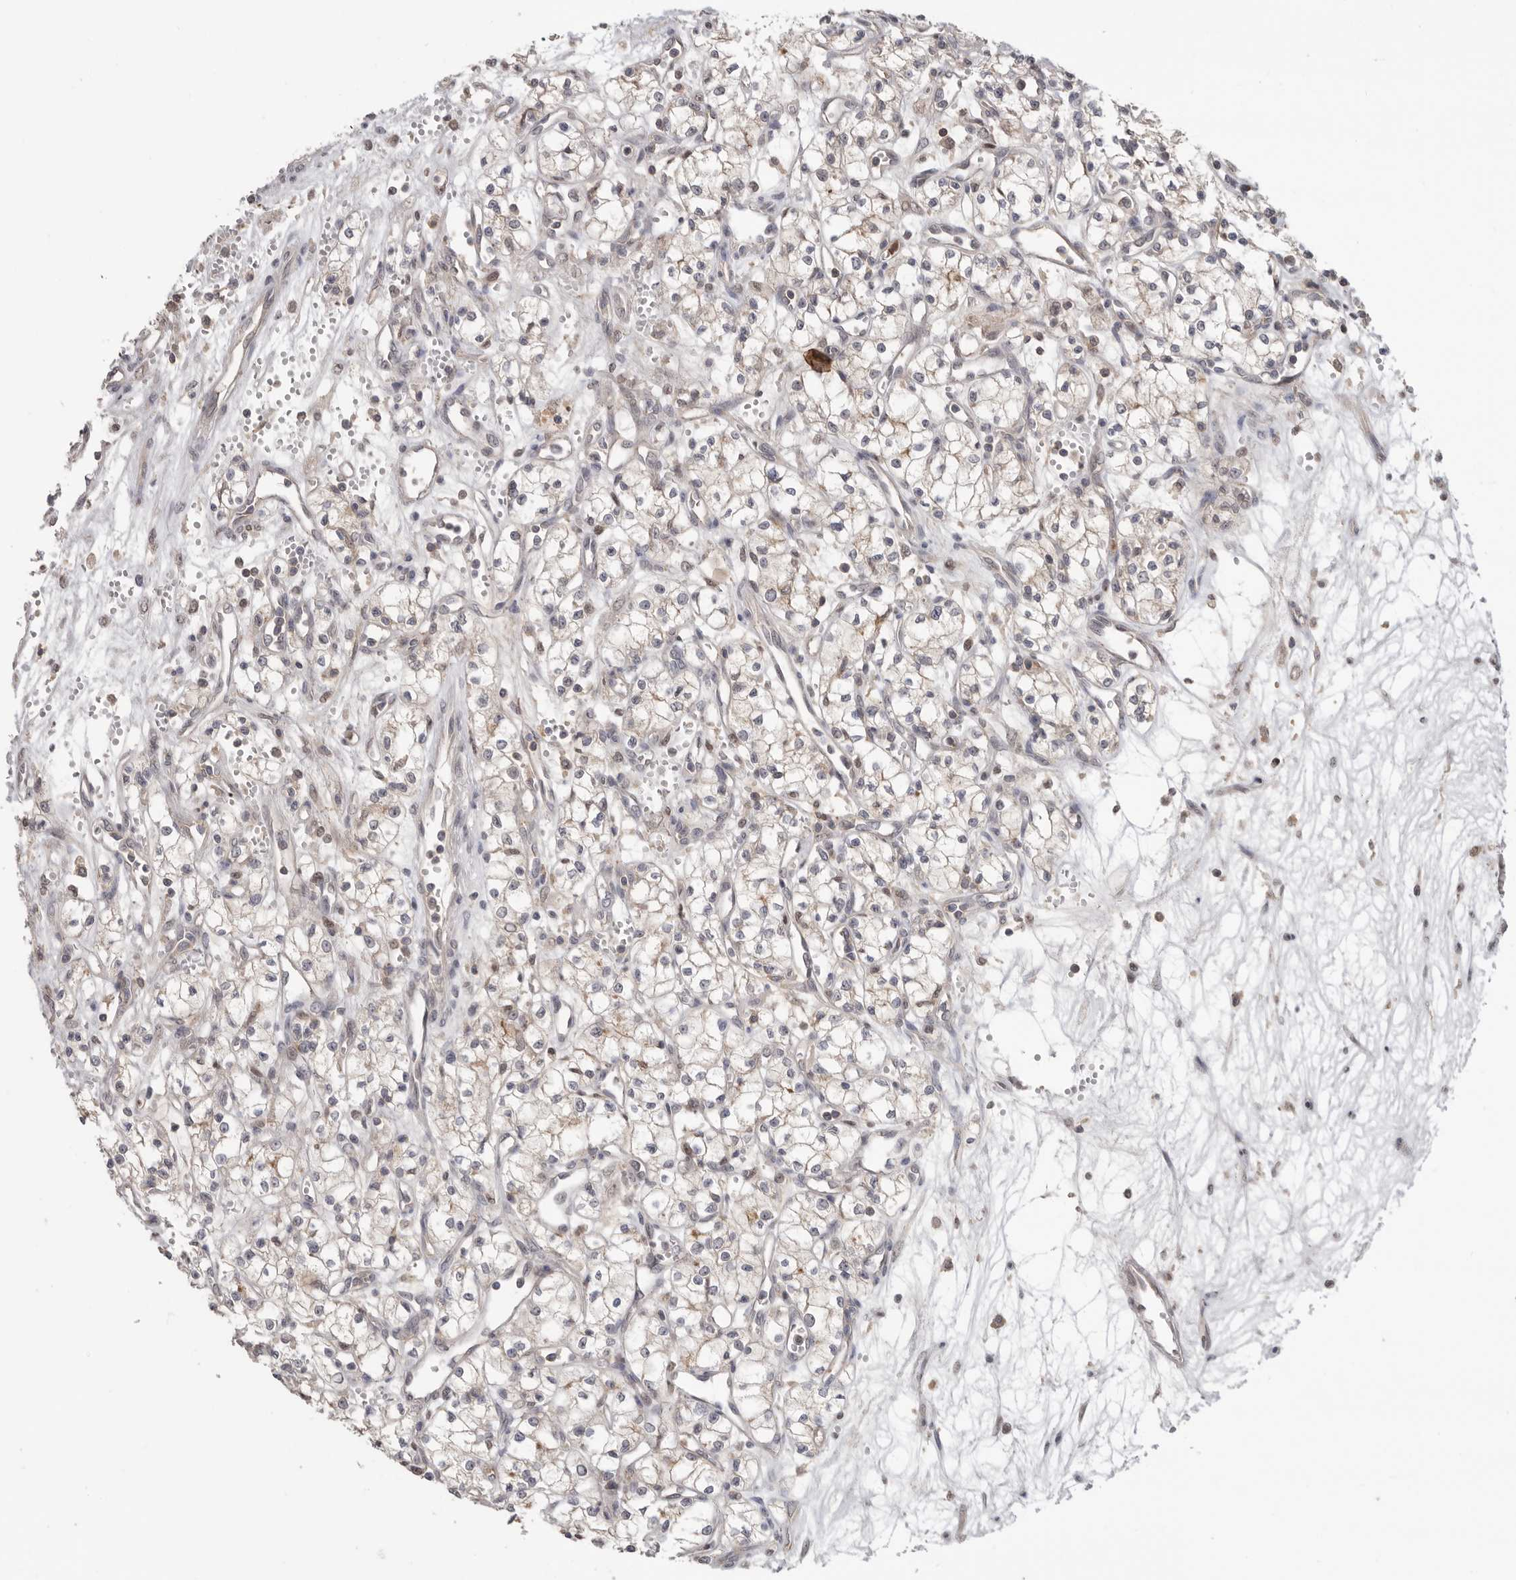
{"staining": {"intensity": "negative", "quantity": "none", "location": "none"}, "tissue": "renal cancer", "cell_type": "Tumor cells", "image_type": "cancer", "snomed": [{"axis": "morphology", "description": "Adenocarcinoma, NOS"}, {"axis": "topography", "description": "Kidney"}], "caption": "Tumor cells are negative for brown protein staining in adenocarcinoma (renal).", "gene": "KLK5", "patient": {"sex": "male", "age": 59}}